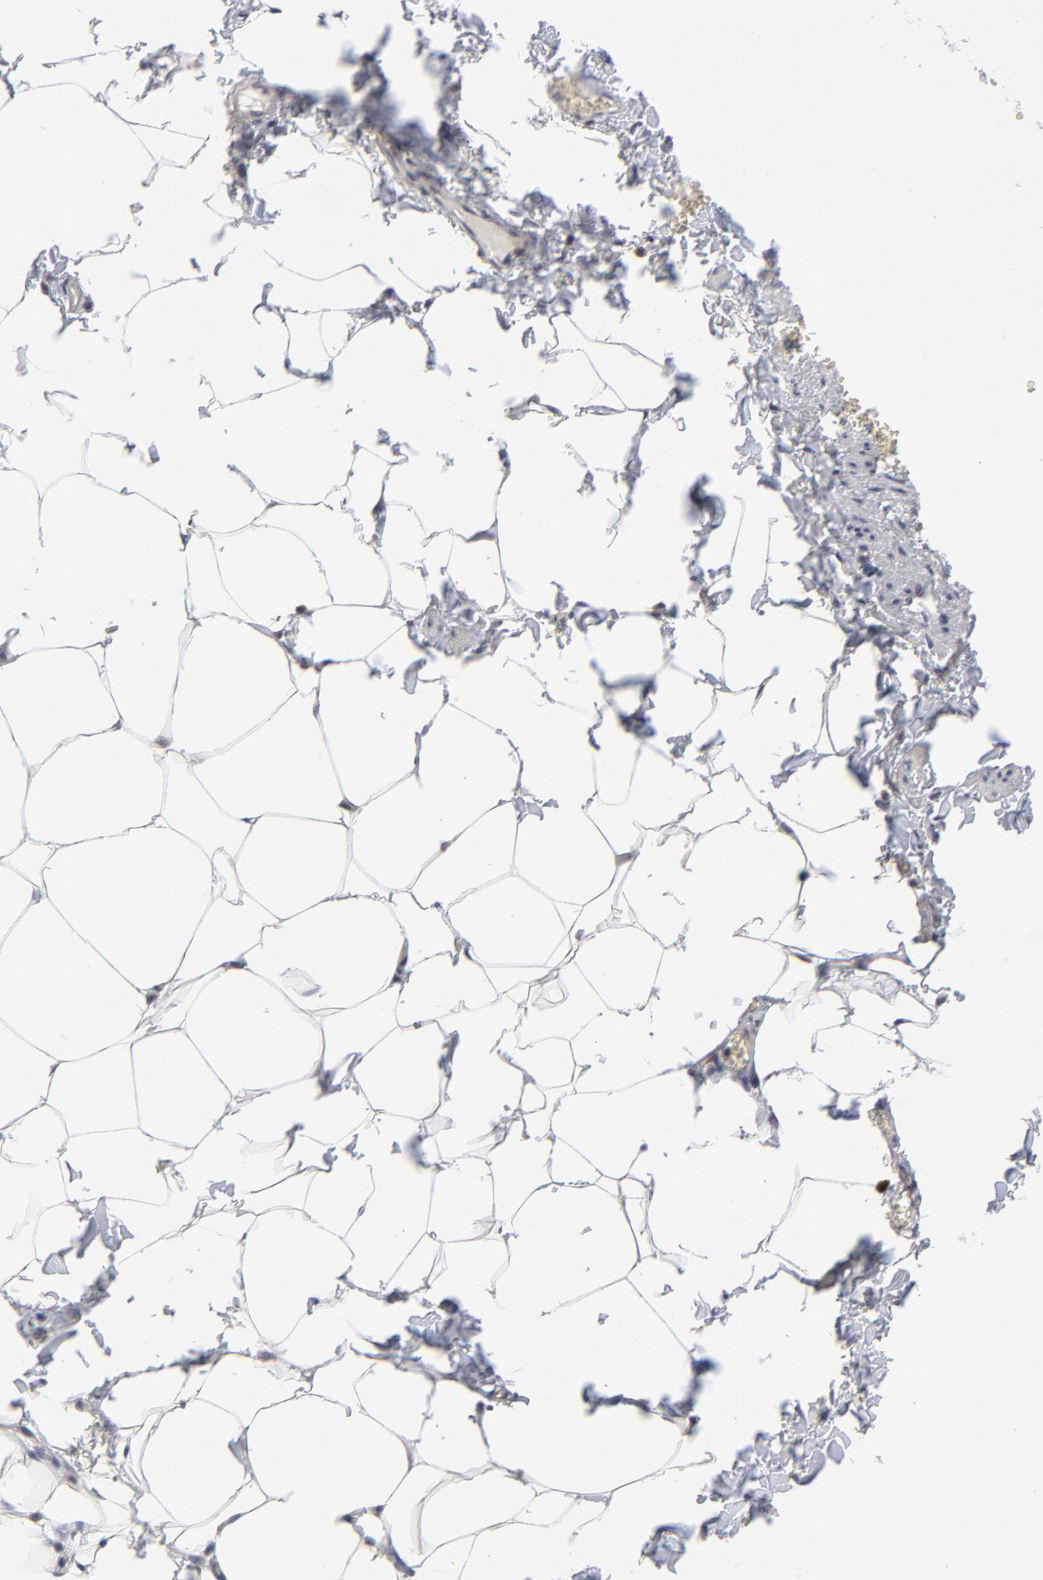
{"staining": {"intensity": "negative", "quantity": "none", "location": "none"}, "tissue": "adipose tissue", "cell_type": "Adipocytes", "image_type": "normal", "snomed": [{"axis": "morphology", "description": "Normal tissue, NOS"}, {"axis": "topography", "description": "Vascular tissue"}], "caption": "Adipocytes are negative for protein expression in benign human adipose tissue. Nuclei are stained in blue.", "gene": "CASP3", "patient": {"sex": "male", "age": 41}}